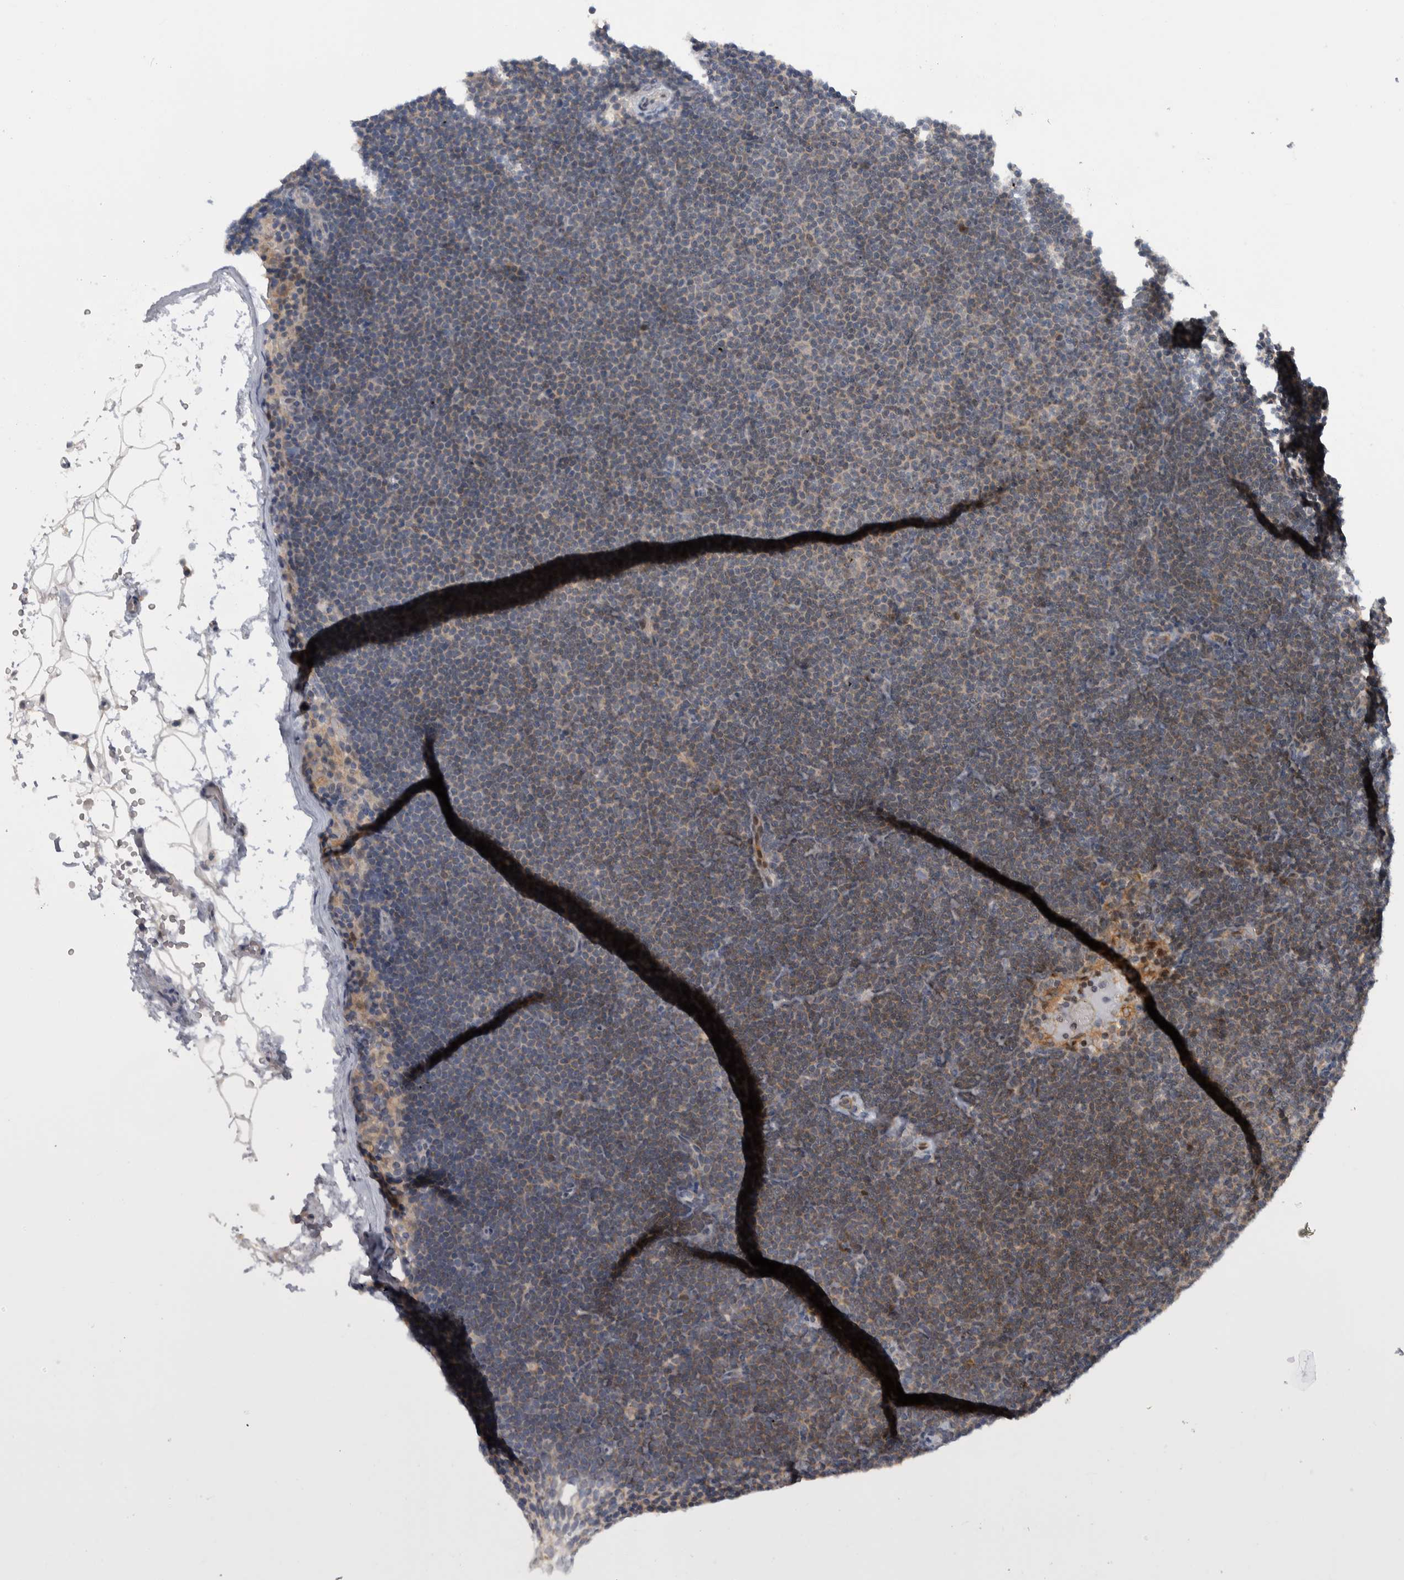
{"staining": {"intensity": "weak", "quantity": "25%-75%", "location": "cytoplasmic/membranous"}, "tissue": "lymphoma", "cell_type": "Tumor cells", "image_type": "cancer", "snomed": [{"axis": "morphology", "description": "Malignant lymphoma, non-Hodgkin's type, Low grade"}, {"axis": "topography", "description": "Lymph node"}], "caption": "An IHC histopathology image of tumor tissue is shown. Protein staining in brown labels weak cytoplasmic/membranous positivity in low-grade malignant lymphoma, non-Hodgkin's type within tumor cells. (DAB (3,3'-diaminobenzidine) IHC with brightfield microscopy, high magnification).", "gene": "PRRG4", "patient": {"sex": "female", "age": 53}}